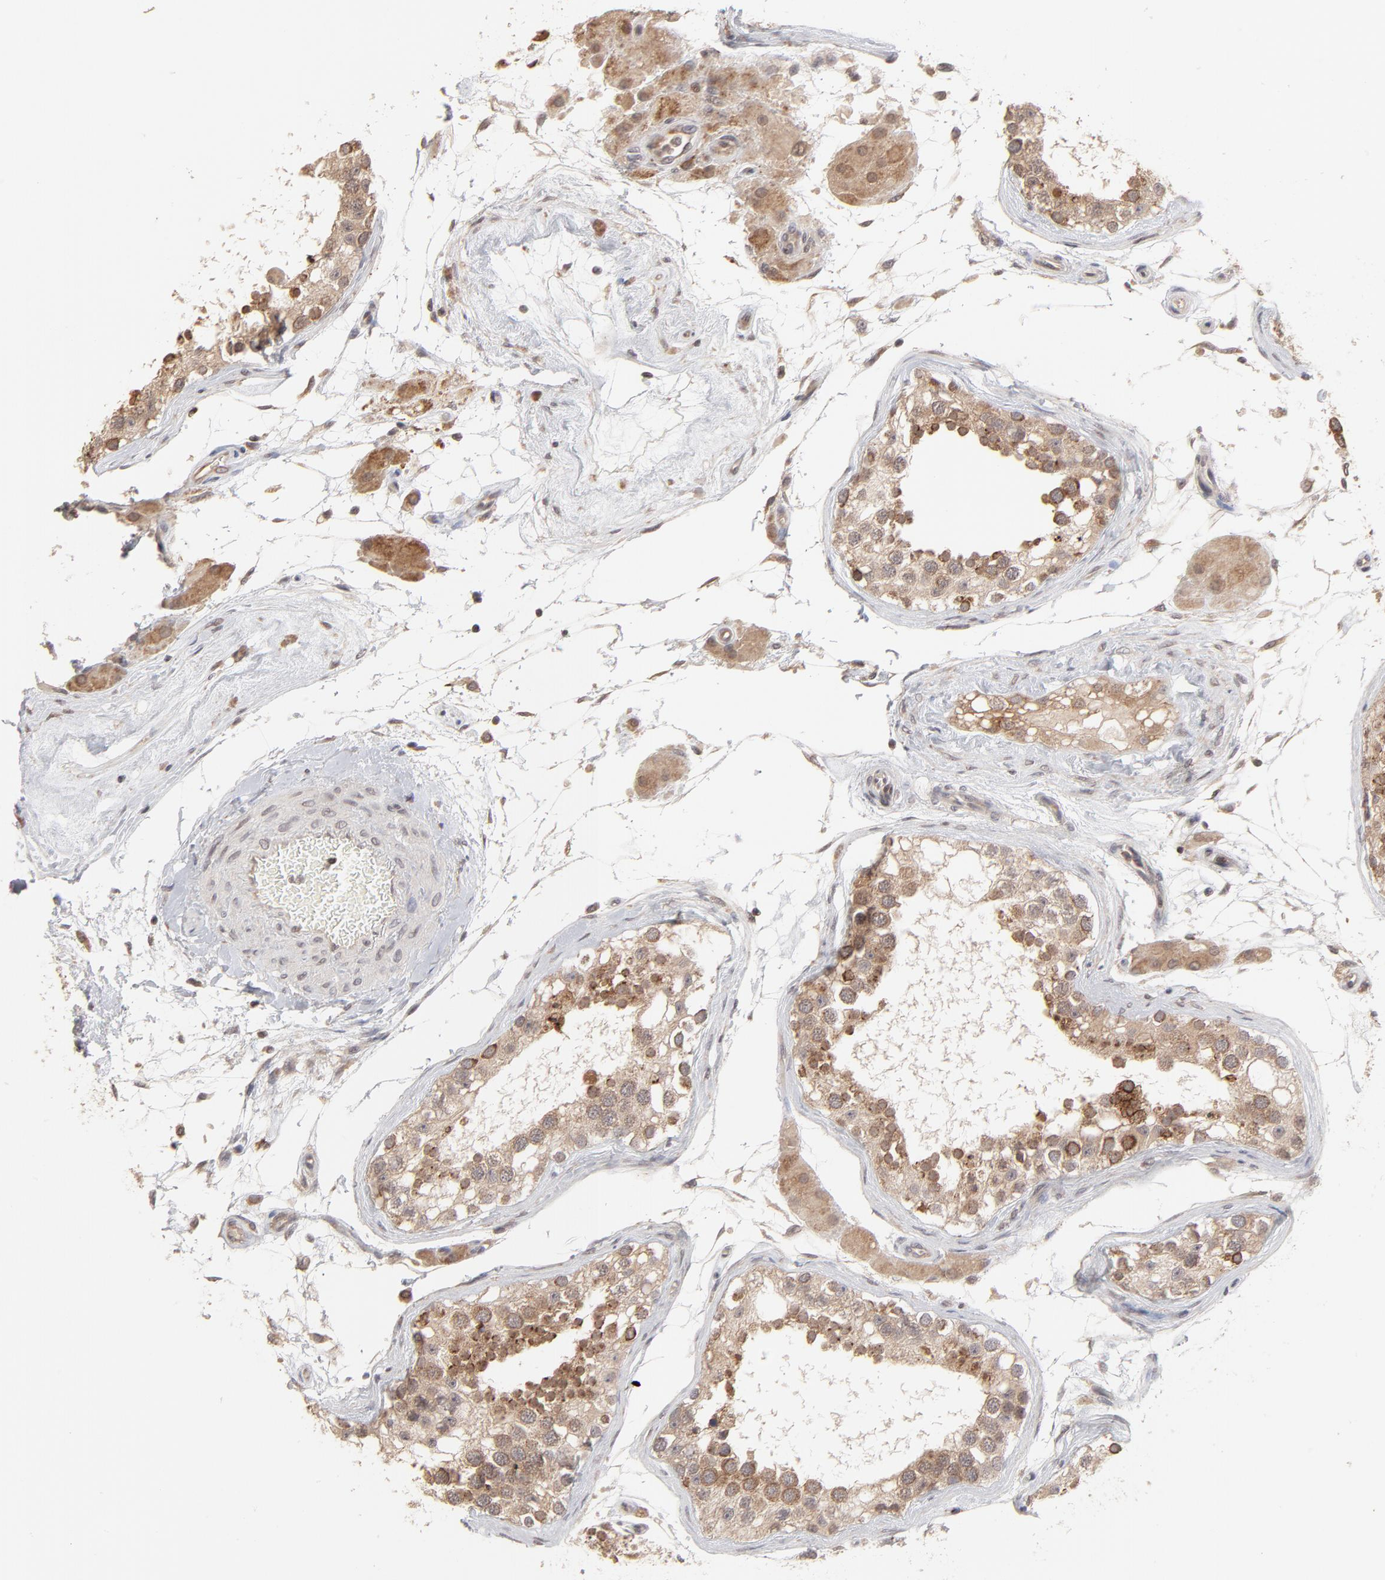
{"staining": {"intensity": "moderate", "quantity": ">75%", "location": "cytoplasmic/membranous,nuclear"}, "tissue": "testis", "cell_type": "Cells in seminiferous ducts", "image_type": "normal", "snomed": [{"axis": "morphology", "description": "Normal tissue, NOS"}, {"axis": "topography", "description": "Testis"}], "caption": "Testis stained for a protein (brown) displays moderate cytoplasmic/membranous,nuclear positive staining in about >75% of cells in seminiferous ducts.", "gene": "ARIH1", "patient": {"sex": "male", "age": 68}}